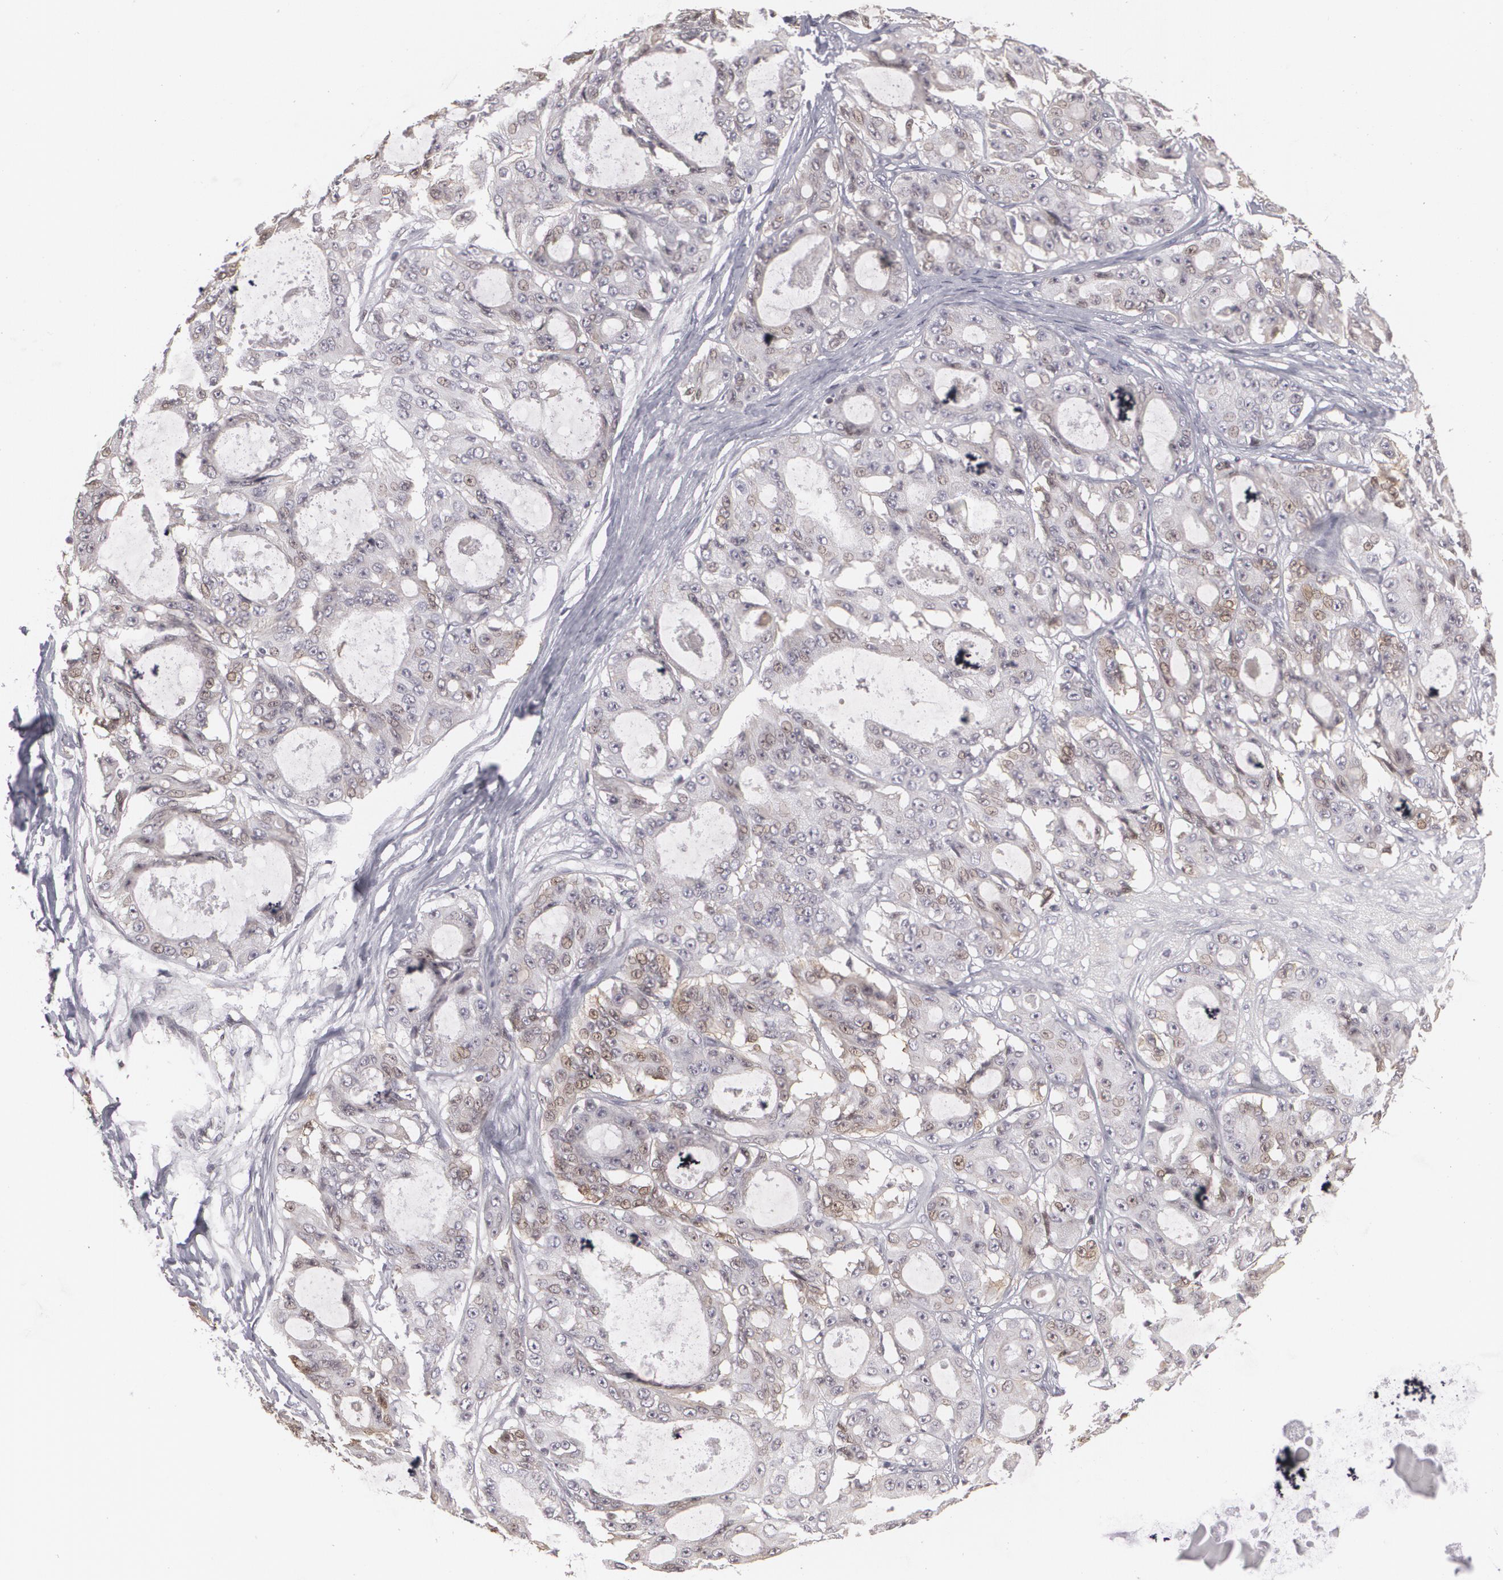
{"staining": {"intensity": "weak", "quantity": "25%-75%", "location": "nuclear"}, "tissue": "ovarian cancer", "cell_type": "Tumor cells", "image_type": "cancer", "snomed": [{"axis": "morphology", "description": "Carcinoma, endometroid"}, {"axis": "topography", "description": "Ovary"}], "caption": "Human ovarian endometroid carcinoma stained with a protein marker shows weak staining in tumor cells.", "gene": "ZBTB16", "patient": {"sex": "female", "age": 61}}